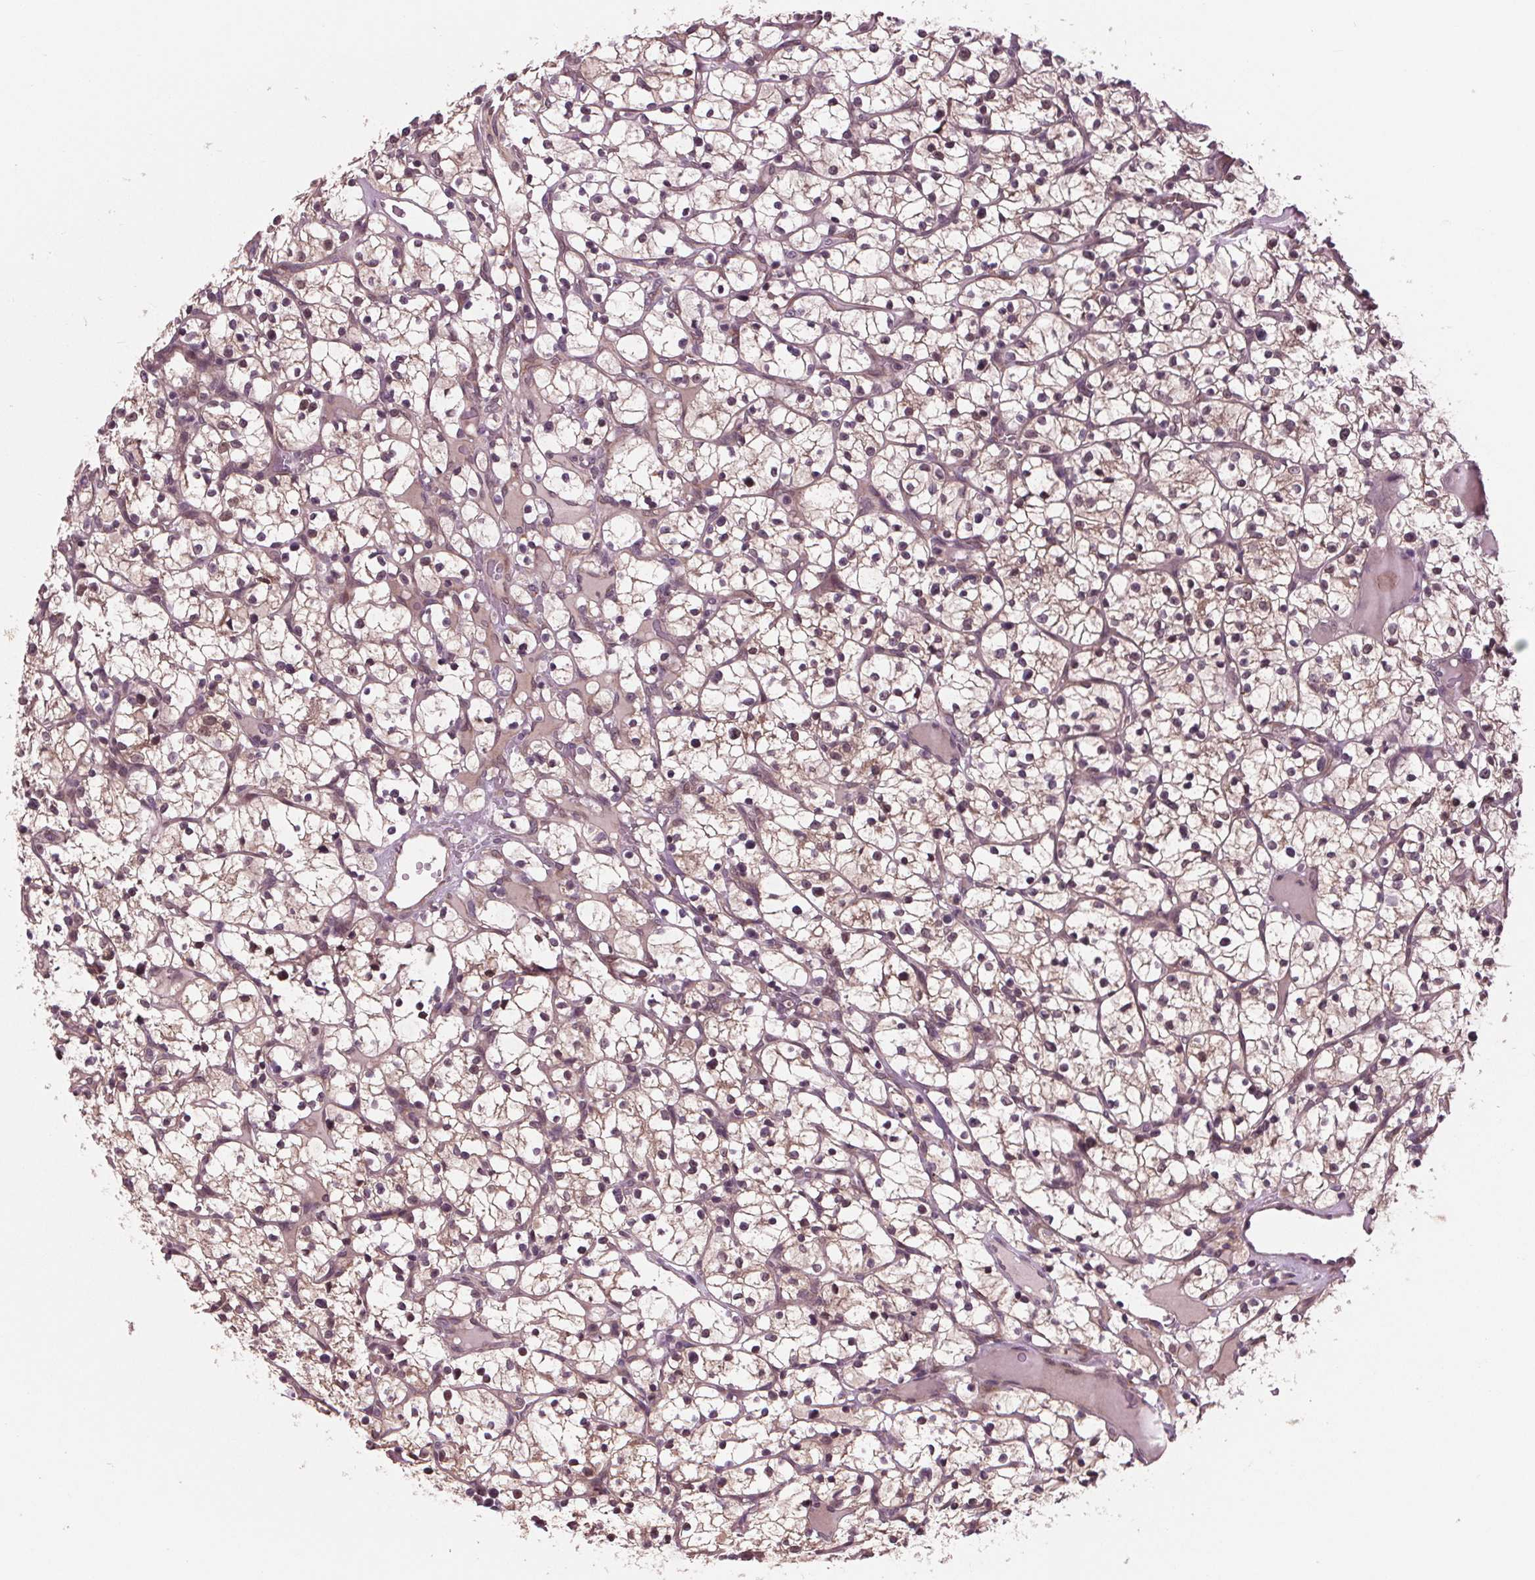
{"staining": {"intensity": "weak", "quantity": "25%-75%", "location": "cytoplasmic/membranous"}, "tissue": "renal cancer", "cell_type": "Tumor cells", "image_type": "cancer", "snomed": [{"axis": "morphology", "description": "Adenocarcinoma, NOS"}, {"axis": "topography", "description": "Kidney"}], "caption": "A photomicrograph of adenocarcinoma (renal) stained for a protein reveals weak cytoplasmic/membranous brown staining in tumor cells.", "gene": "MAPK8", "patient": {"sex": "female", "age": 64}}